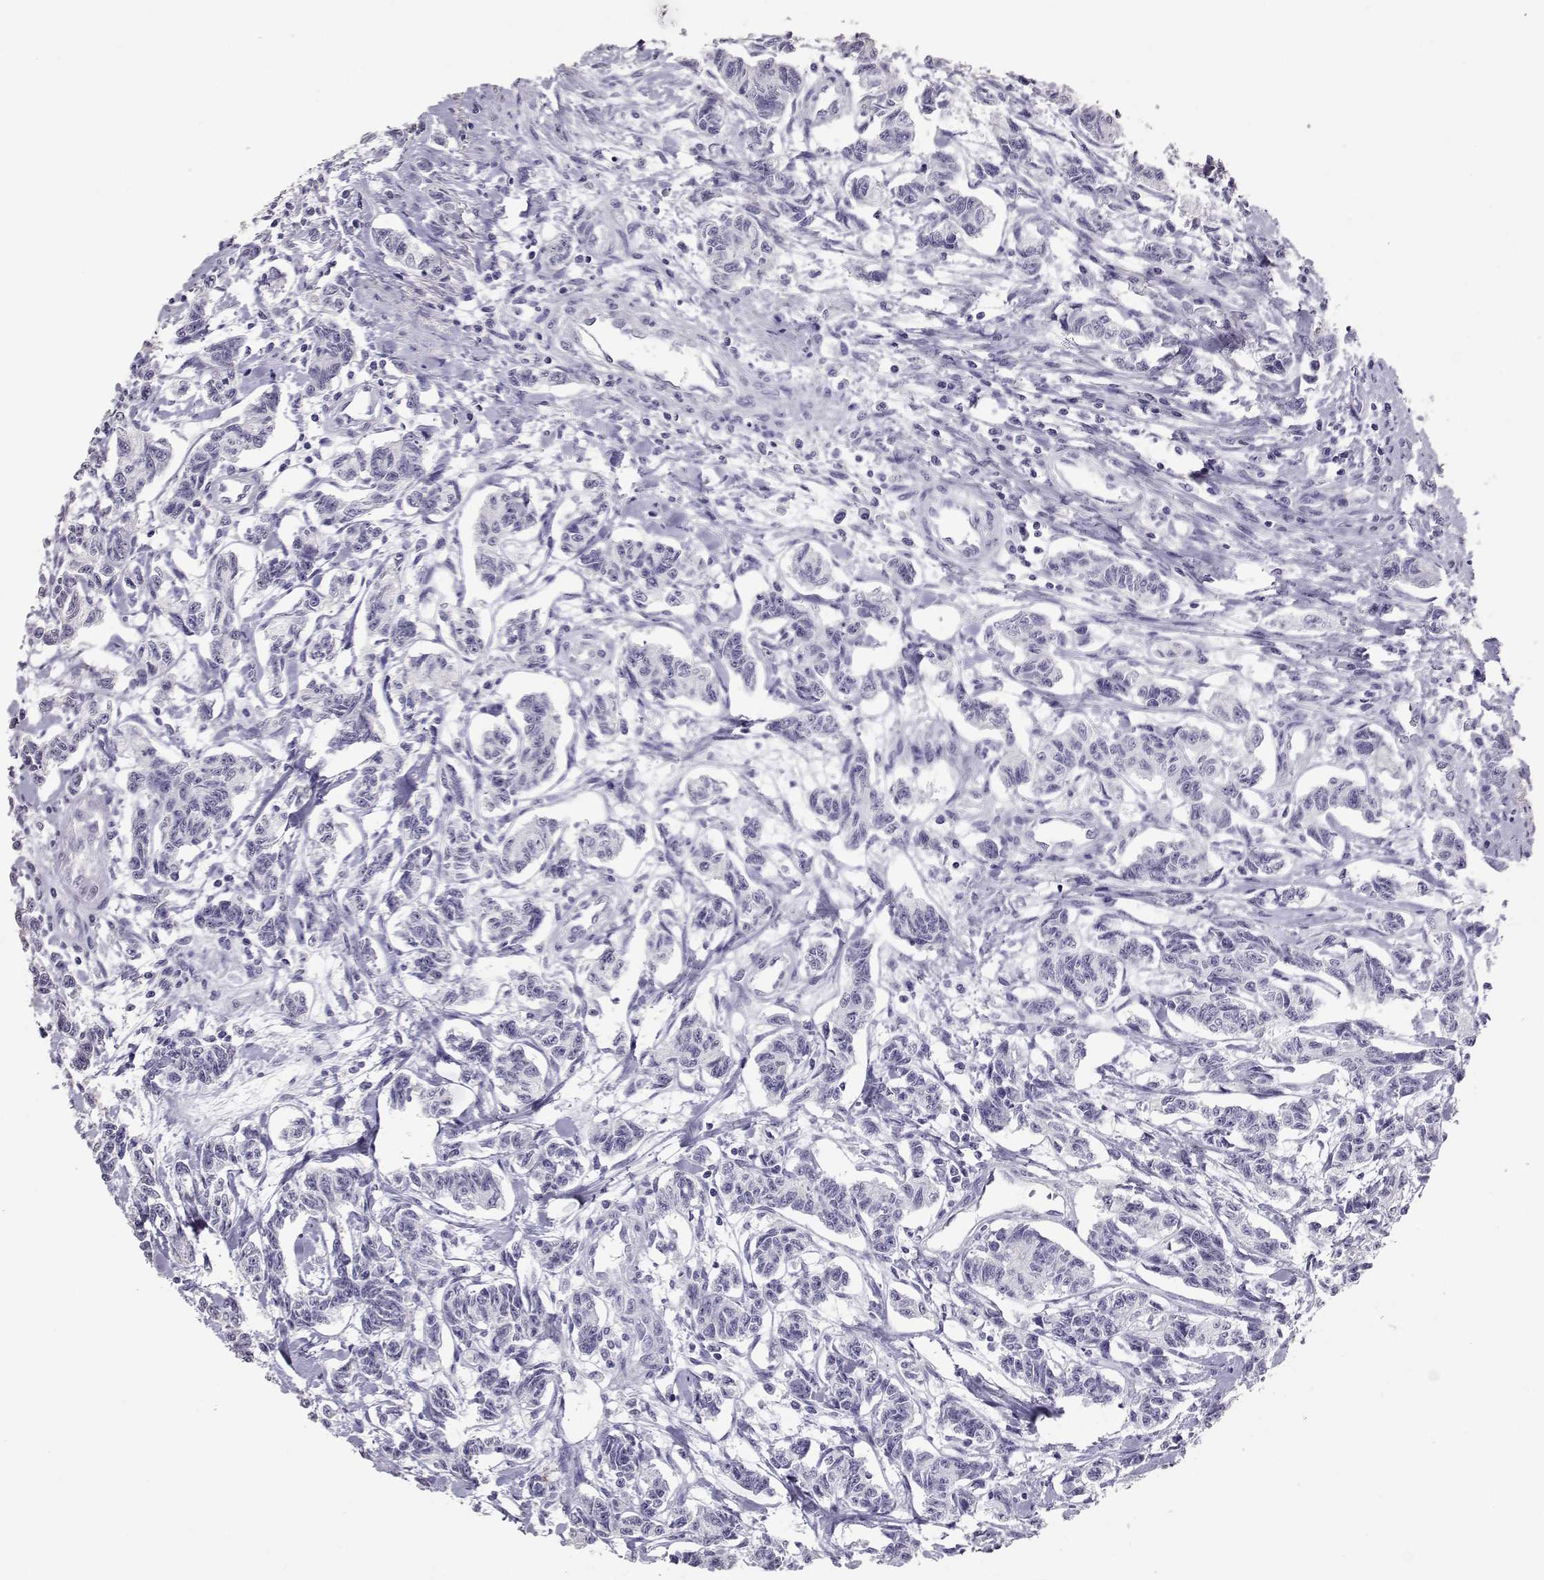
{"staining": {"intensity": "negative", "quantity": "none", "location": "none"}, "tissue": "carcinoid", "cell_type": "Tumor cells", "image_type": "cancer", "snomed": [{"axis": "morphology", "description": "Carcinoid, malignant, NOS"}, {"axis": "topography", "description": "Kidney"}], "caption": "DAB (3,3'-diaminobenzidine) immunohistochemical staining of carcinoid demonstrates no significant expression in tumor cells.", "gene": "PMCH", "patient": {"sex": "female", "age": 41}}